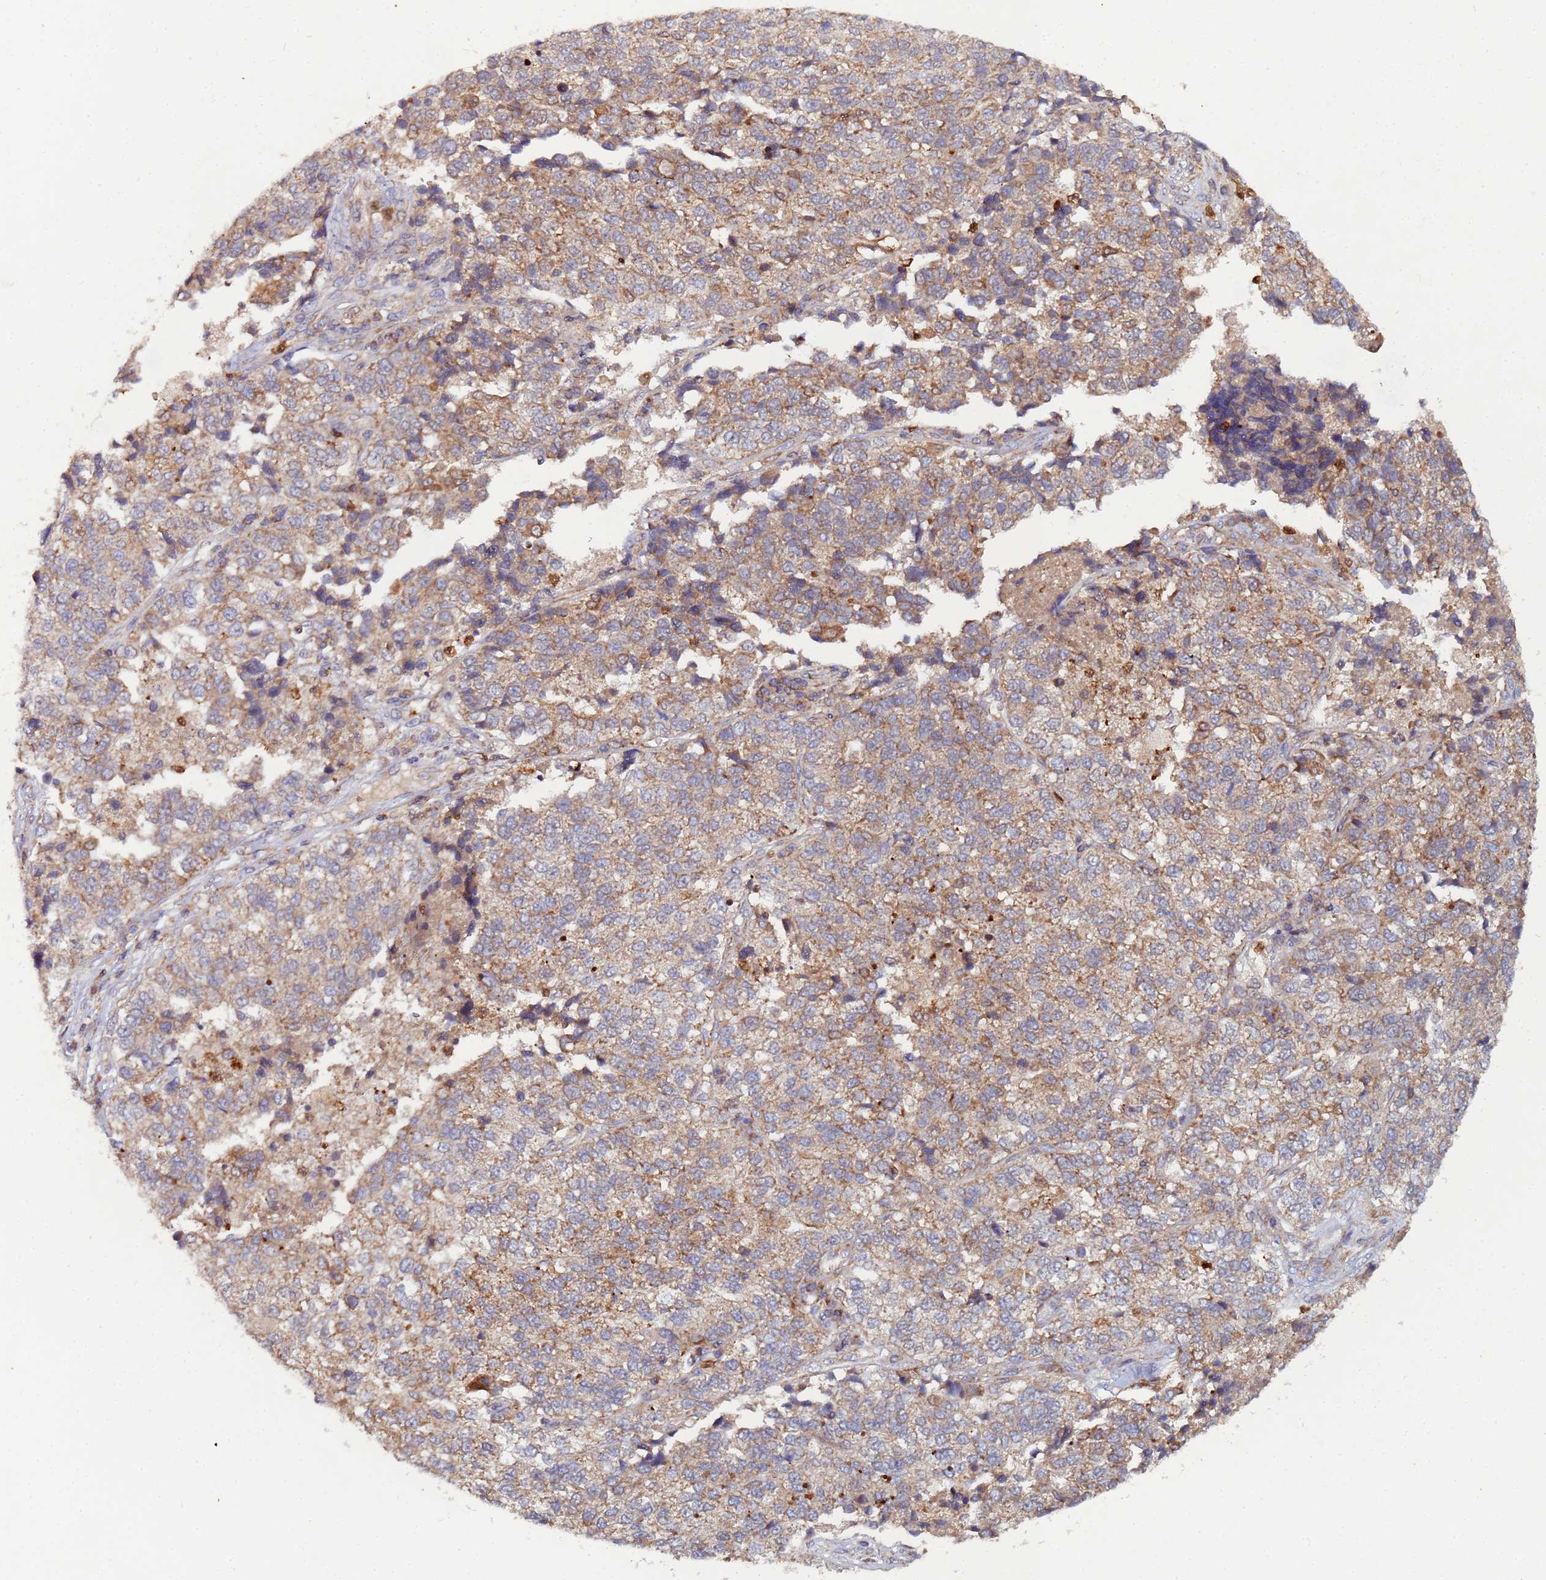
{"staining": {"intensity": "moderate", "quantity": "25%-75%", "location": "cytoplasmic/membranous"}, "tissue": "lung cancer", "cell_type": "Tumor cells", "image_type": "cancer", "snomed": [{"axis": "morphology", "description": "Adenocarcinoma, NOS"}, {"axis": "topography", "description": "Lung"}], "caption": "A high-resolution photomicrograph shows immunohistochemistry staining of lung cancer, which demonstrates moderate cytoplasmic/membranous positivity in about 25%-75% of tumor cells. (DAB IHC with brightfield microscopy, high magnification).", "gene": "CCDC127", "patient": {"sex": "male", "age": 49}}